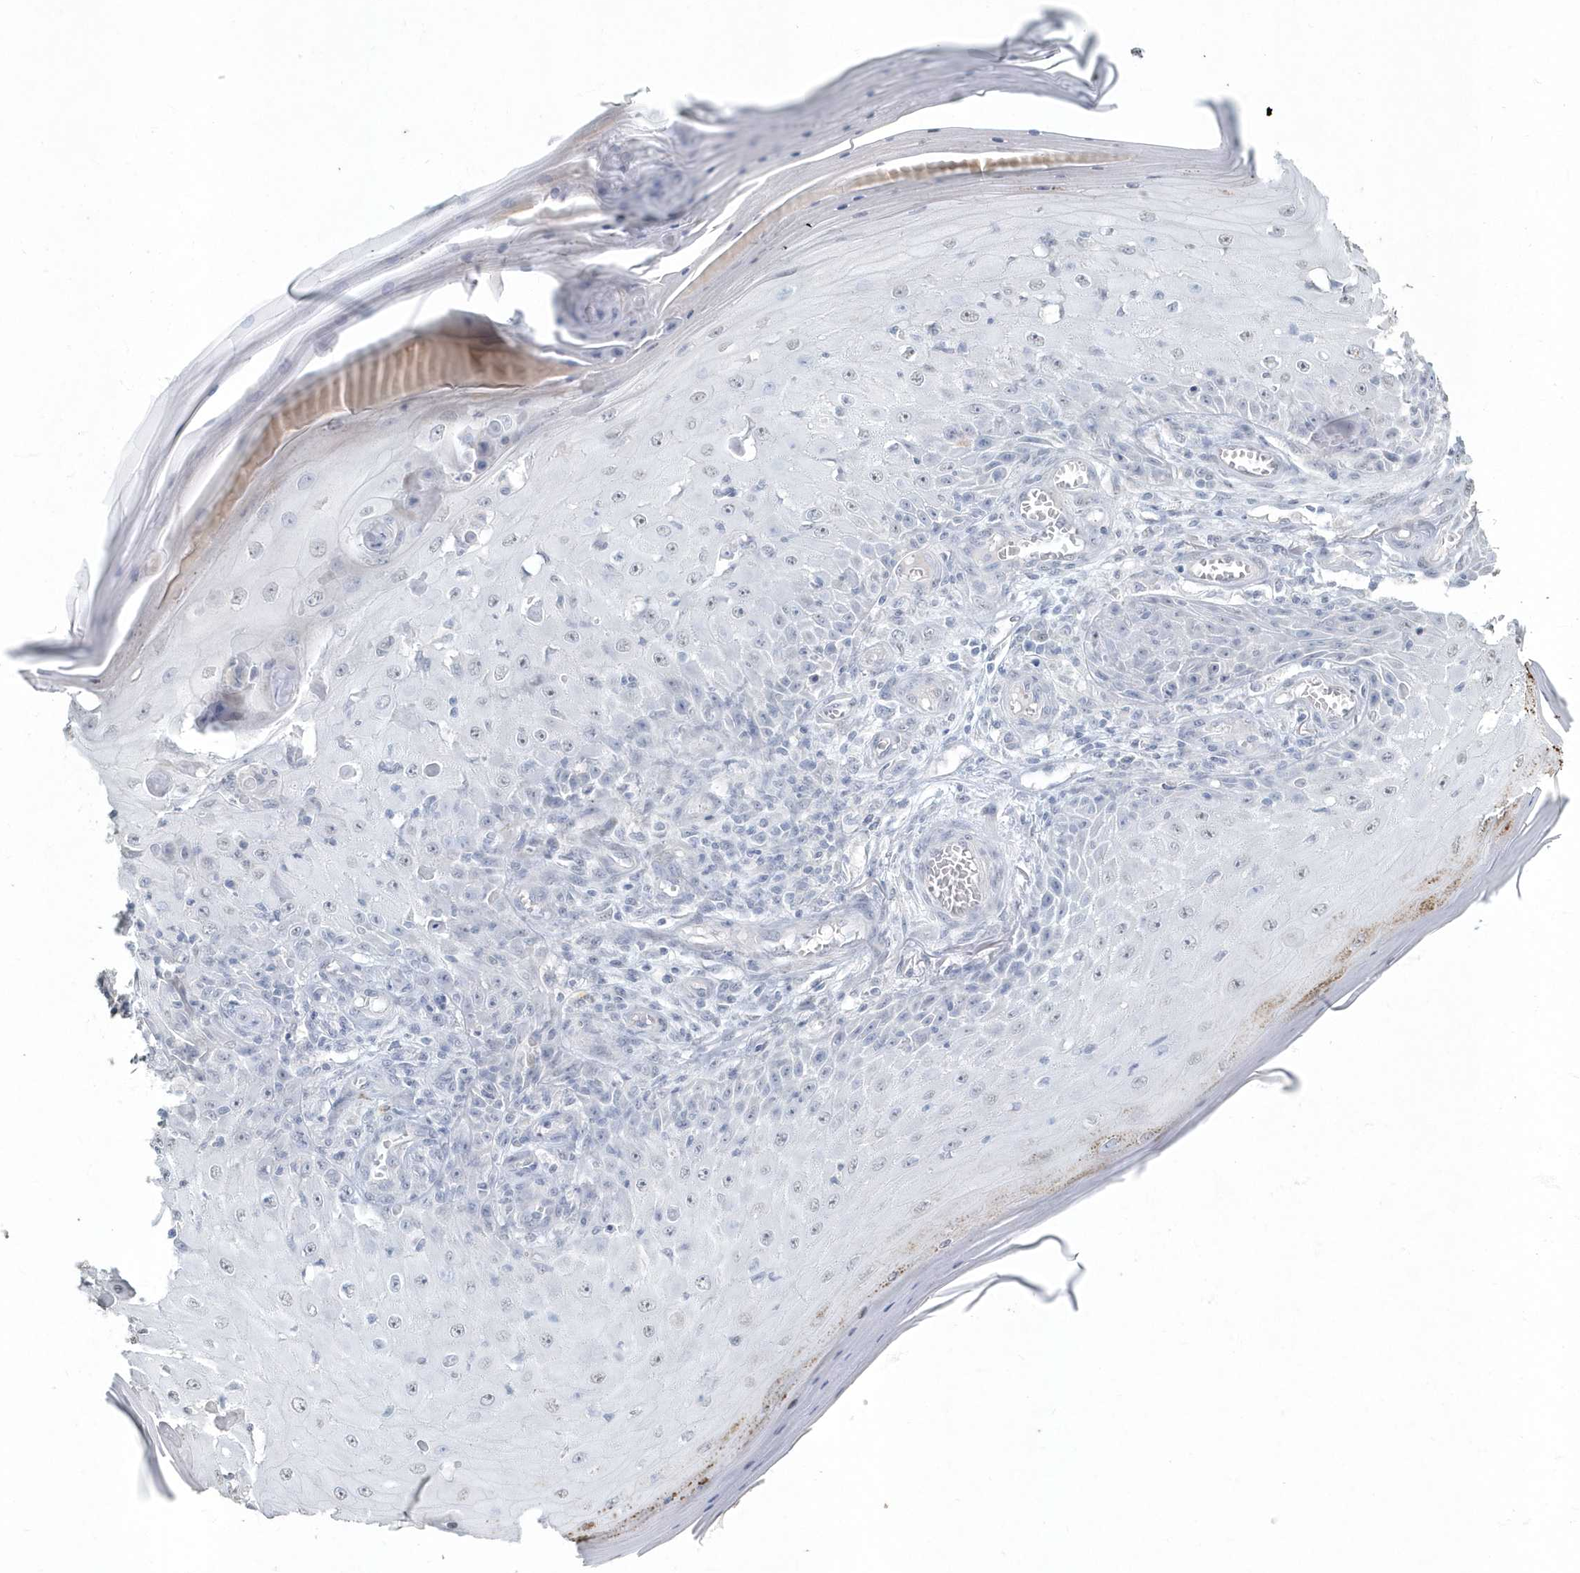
{"staining": {"intensity": "negative", "quantity": "none", "location": "none"}, "tissue": "skin cancer", "cell_type": "Tumor cells", "image_type": "cancer", "snomed": [{"axis": "morphology", "description": "Squamous cell carcinoma, NOS"}, {"axis": "topography", "description": "Skin"}], "caption": "Immunohistochemical staining of skin cancer (squamous cell carcinoma) displays no significant positivity in tumor cells. The staining was performed using DAB (3,3'-diaminobenzidine) to visualize the protein expression in brown, while the nuclei were stained in blue with hematoxylin (Magnification: 20x).", "gene": "MYOT", "patient": {"sex": "female", "age": 73}}